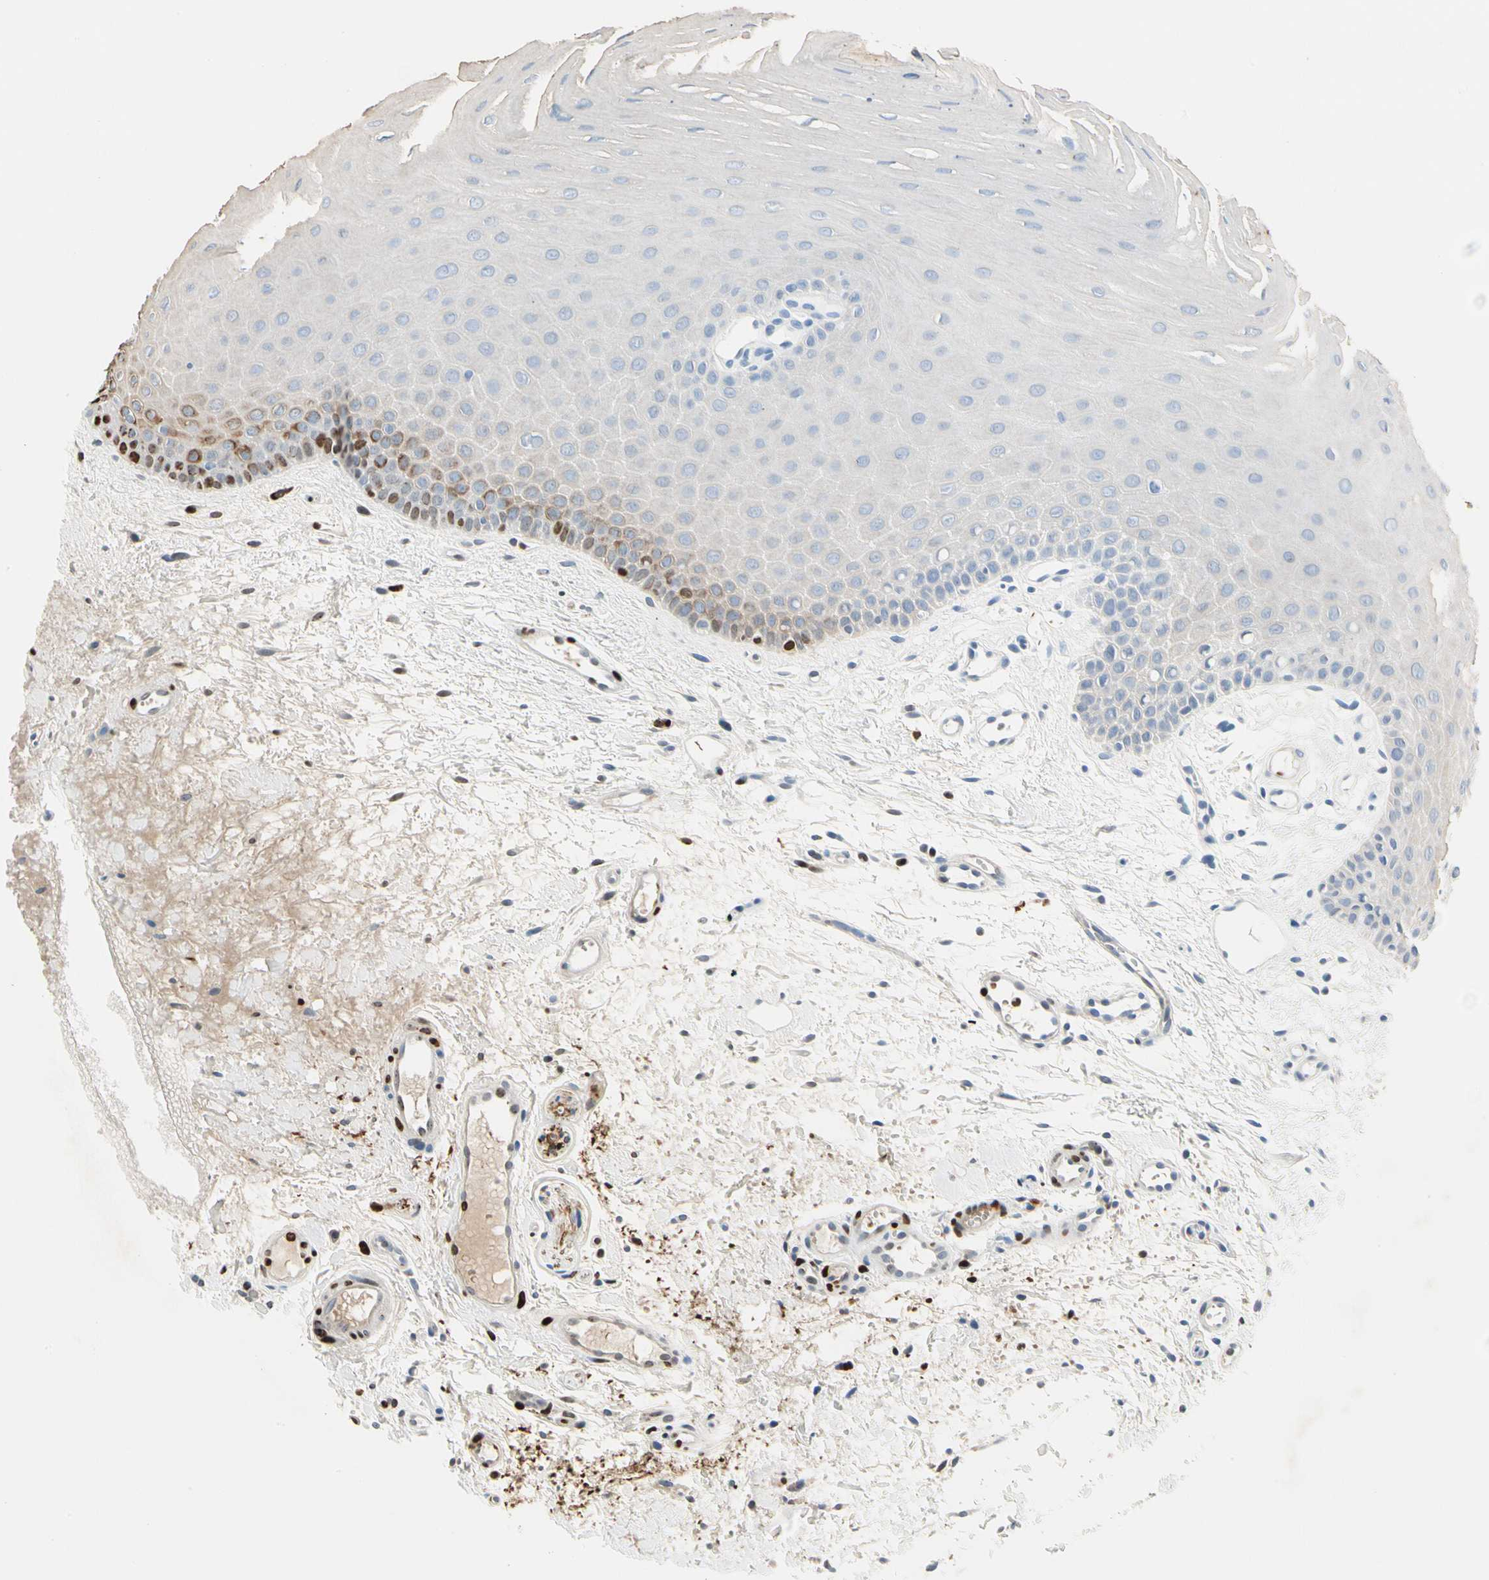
{"staining": {"intensity": "moderate", "quantity": "<25%", "location": "cytoplasmic/membranous"}, "tissue": "oral mucosa", "cell_type": "Squamous epithelial cells", "image_type": "normal", "snomed": [{"axis": "morphology", "description": "Normal tissue, NOS"}, {"axis": "topography", "description": "Oral tissue"}], "caption": "An image of human oral mucosa stained for a protein displays moderate cytoplasmic/membranous brown staining in squamous epithelial cells. The protein of interest is stained brown, and the nuclei are stained in blue (DAB IHC with brightfield microscopy, high magnification).", "gene": "CA1", "patient": {"sex": "female", "age": 54}}